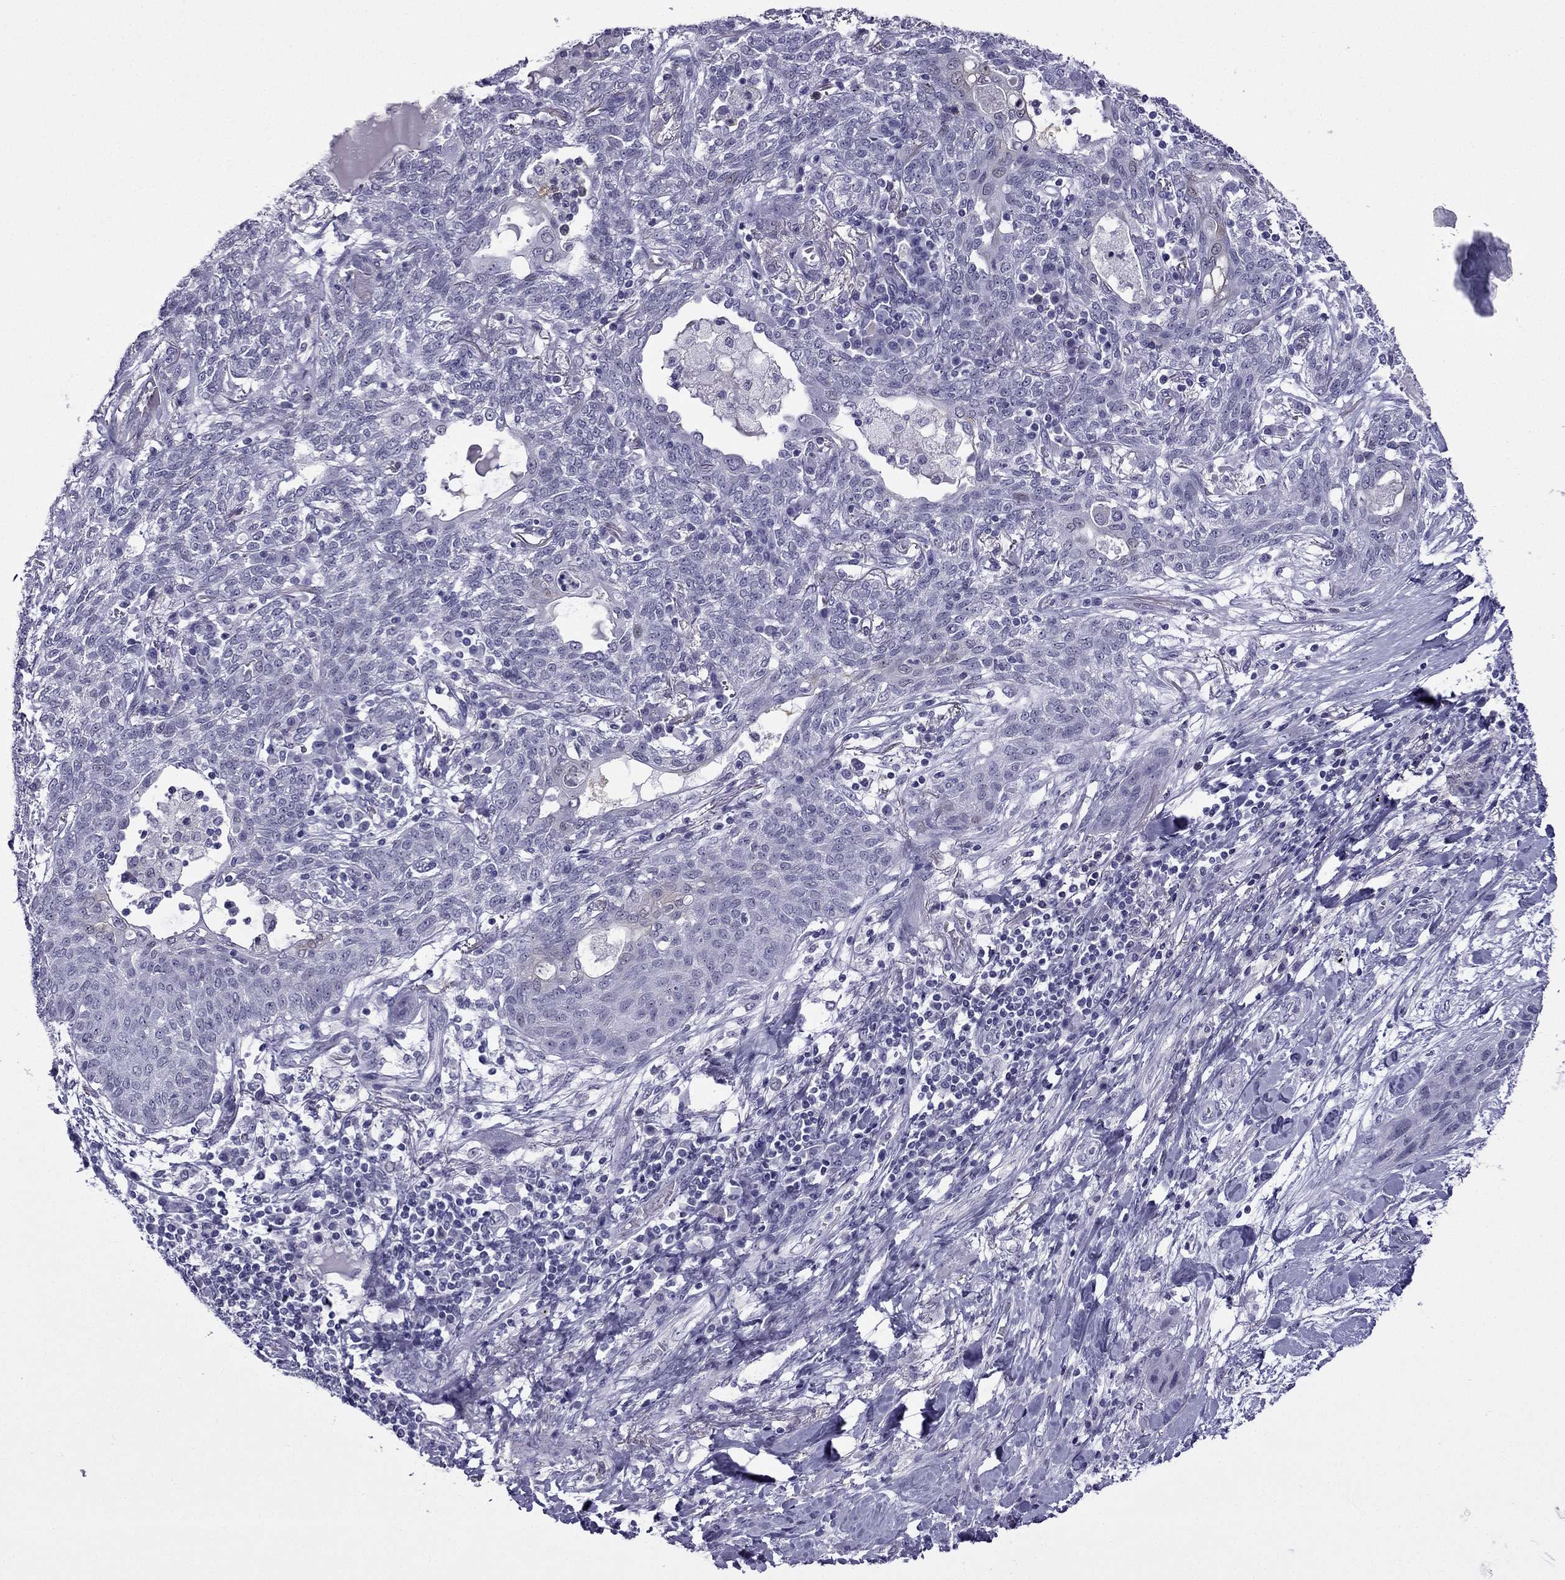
{"staining": {"intensity": "negative", "quantity": "none", "location": "none"}, "tissue": "lung cancer", "cell_type": "Tumor cells", "image_type": "cancer", "snomed": [{"axis": "morphology", "description": "Squamous cell carcinoma, NOS"}, {"axis": "topography", "description": "Lung"}], "caption": "Immunohistochemistry photomicrograph of neoplastic tissue: squamous cell carcinoma (lung) stained with DAB (3,3'-diaminobenzidine) reveals no significant protein positivity in tumor cells.", "gene": "MYLK3", "patient": {"sex": "female", "age": 70}}